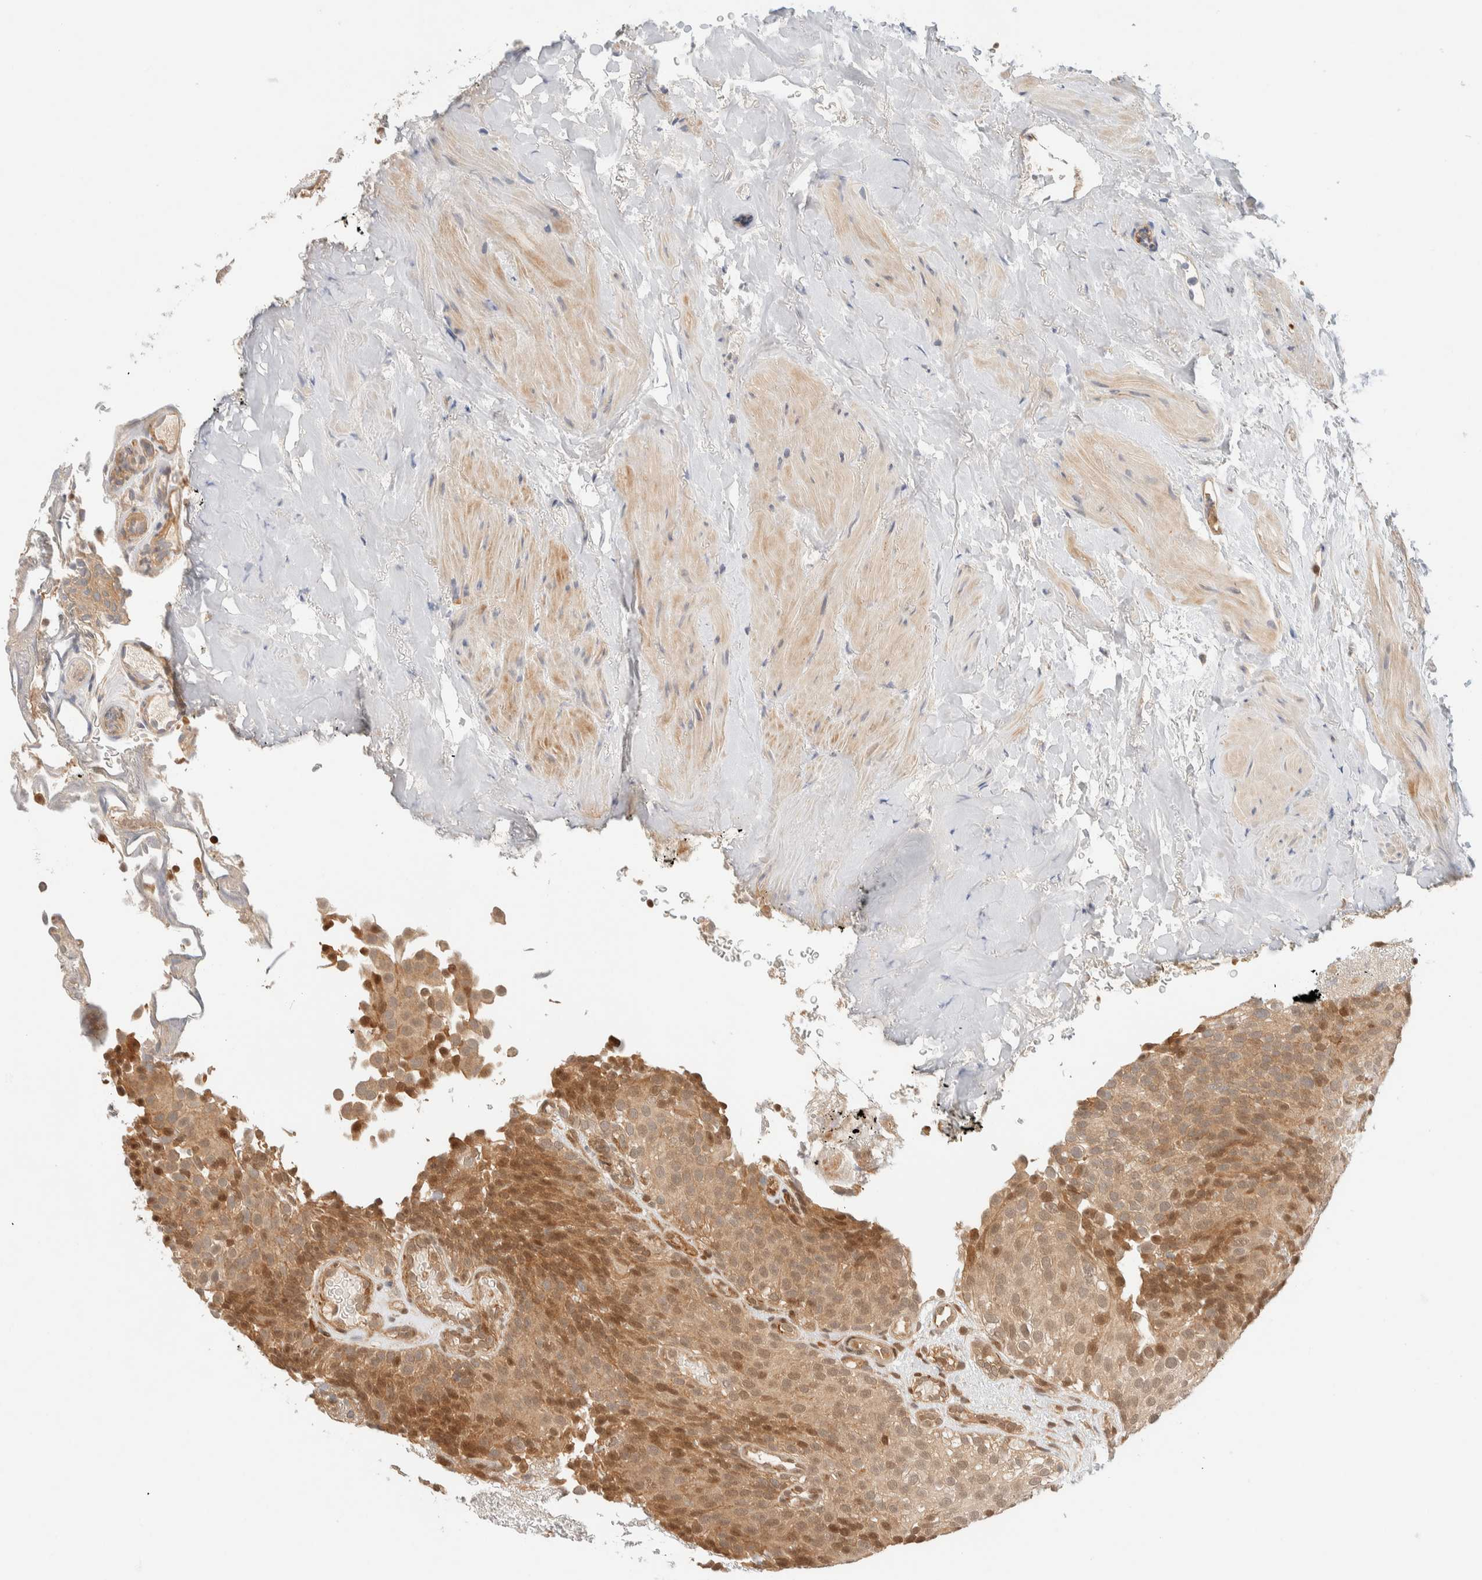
{"staining": {"intensity": "moderate", "quantity": ">75%", "location": "cytoplasmic/membranous,nuclear"}, "tissue": "urothelial cancer", "cell_type": "Tumor cells", "image_type": "cancer", "snomed": [{"axis": "morphology", "description": "Urothelial carcinoma, Low grade"}, {"axis": "topography", "description": "Urinary bladder"}], "caption": "Brown immunohistochemical staining in urothelial cancer displays moderate cytoplasmic/membranous and nuclear expression in about >75% of tumor cells.", "gene": "C8orf76", "patient": {"sex": "male", "age": 78}}